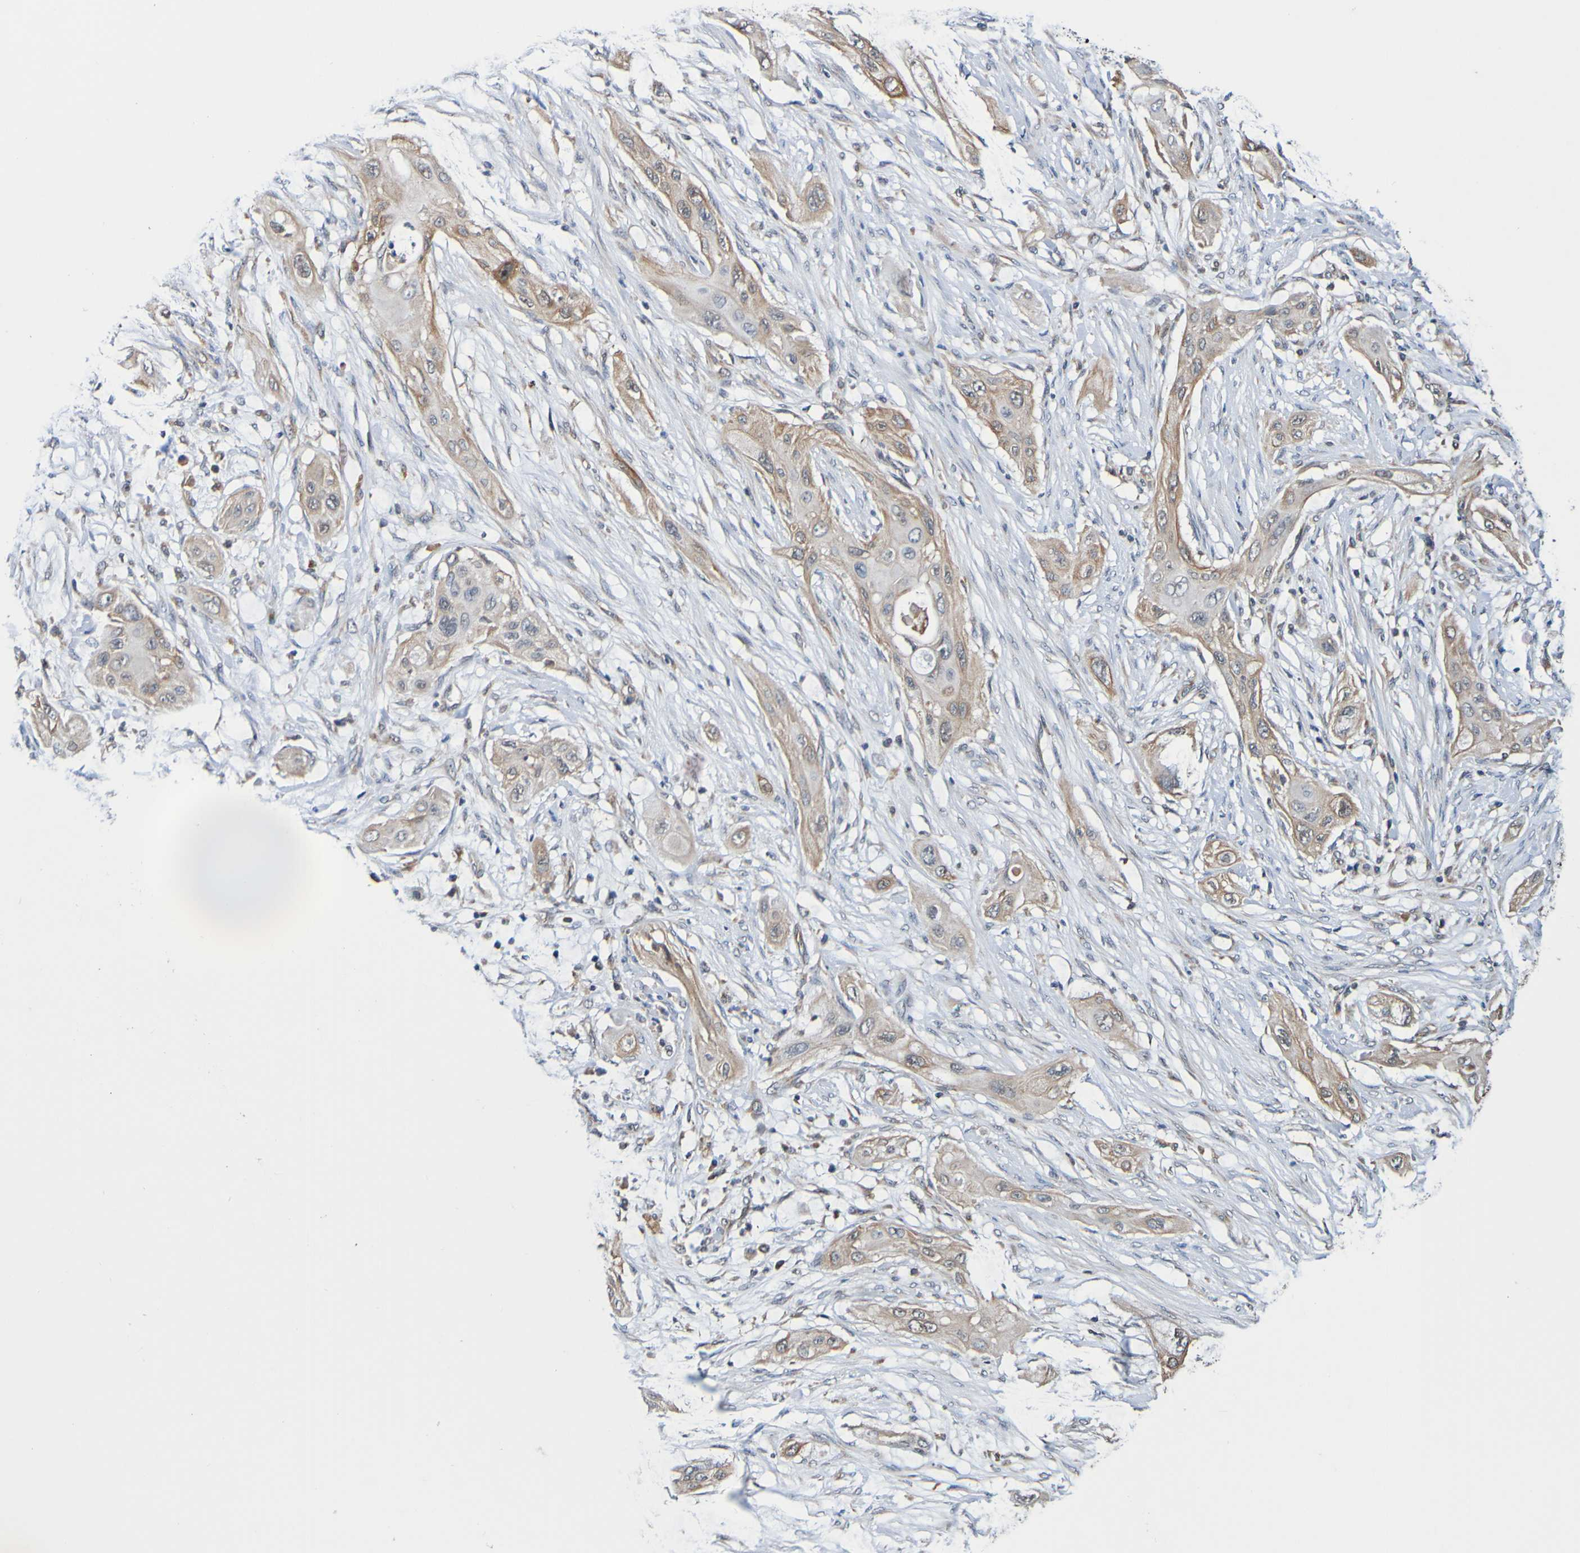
{"staining": {"intensity": "weak", "quantity": ">75%", "location": "cytoplasmic/membranous"}, "tissue": "lung cancer", "cell_type": "Tumor cells", "image_type": "cancer", "snomed": [{"axis": "morphology", "description": "Squamous cell carcinoma, NOS"}, {"axis": "topography", "description": "Lung"}], "caption": "Human lung cancer stained for a protein (brown) reveals weak cytoplasmic/membranous positive expression in about >75% of tumor cells.", "gene": "AXIN1", "patient": {"sex": "female", "age": 47}}